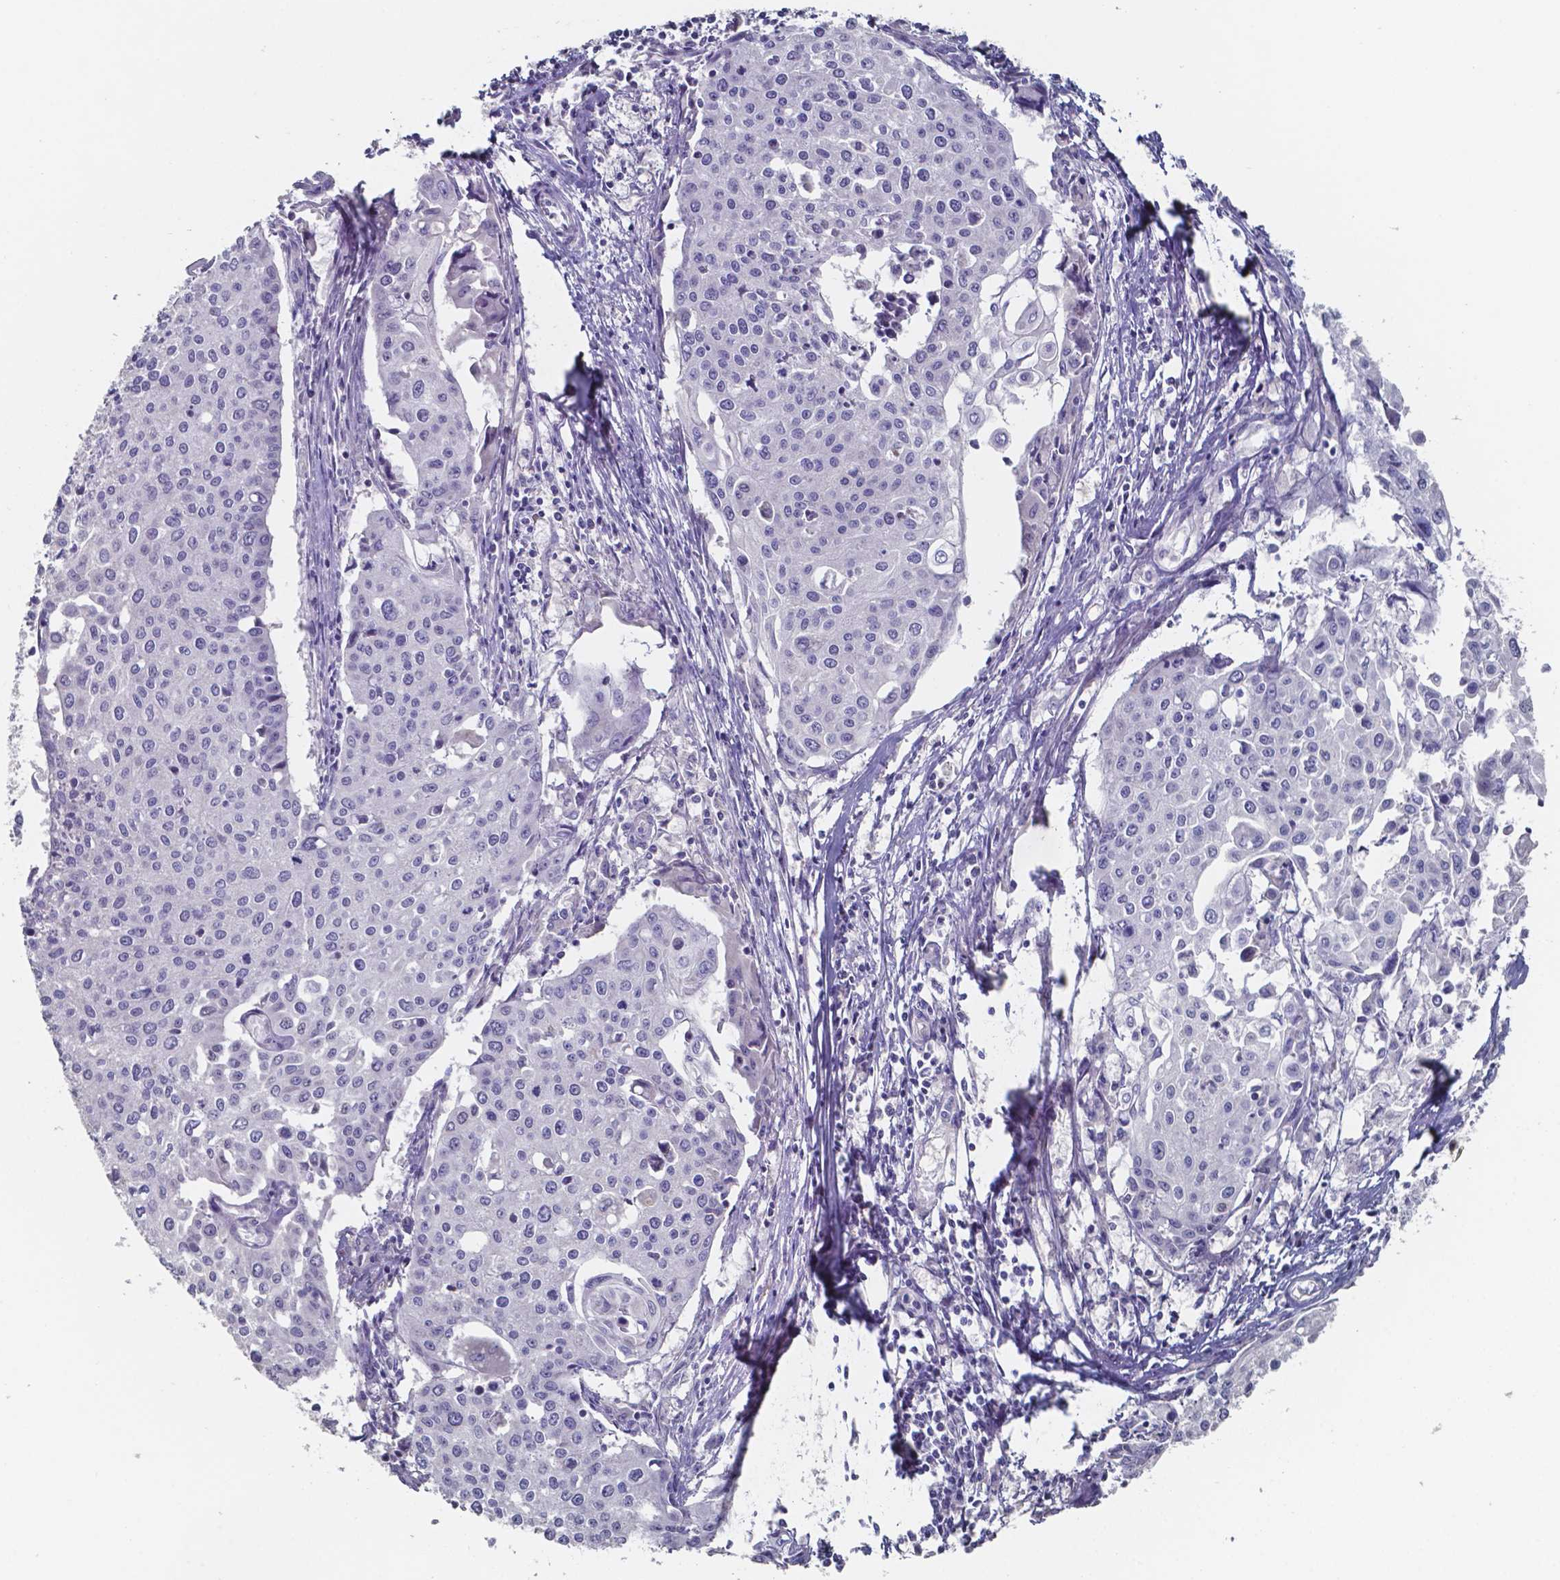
{"staining": {"intensity": "negative", "quantity": "none", "location": "none"}, "tissue": "cervical cancer", "cell_type": "Tumor cells", "image_type": "cancer", "snomed": [{"axis": "morphology", "description": "Squamous cell carcinoma, NOS"}, {"axis": "topography", "description": "Cervix"}], "caption": "Immunohistochemistry (IHC) of squamous cell carcinoma (cervical) displays no staining in tumor cells.", "gene": "FOXJ1", "patient": {"sex": "female", "age": 38}}